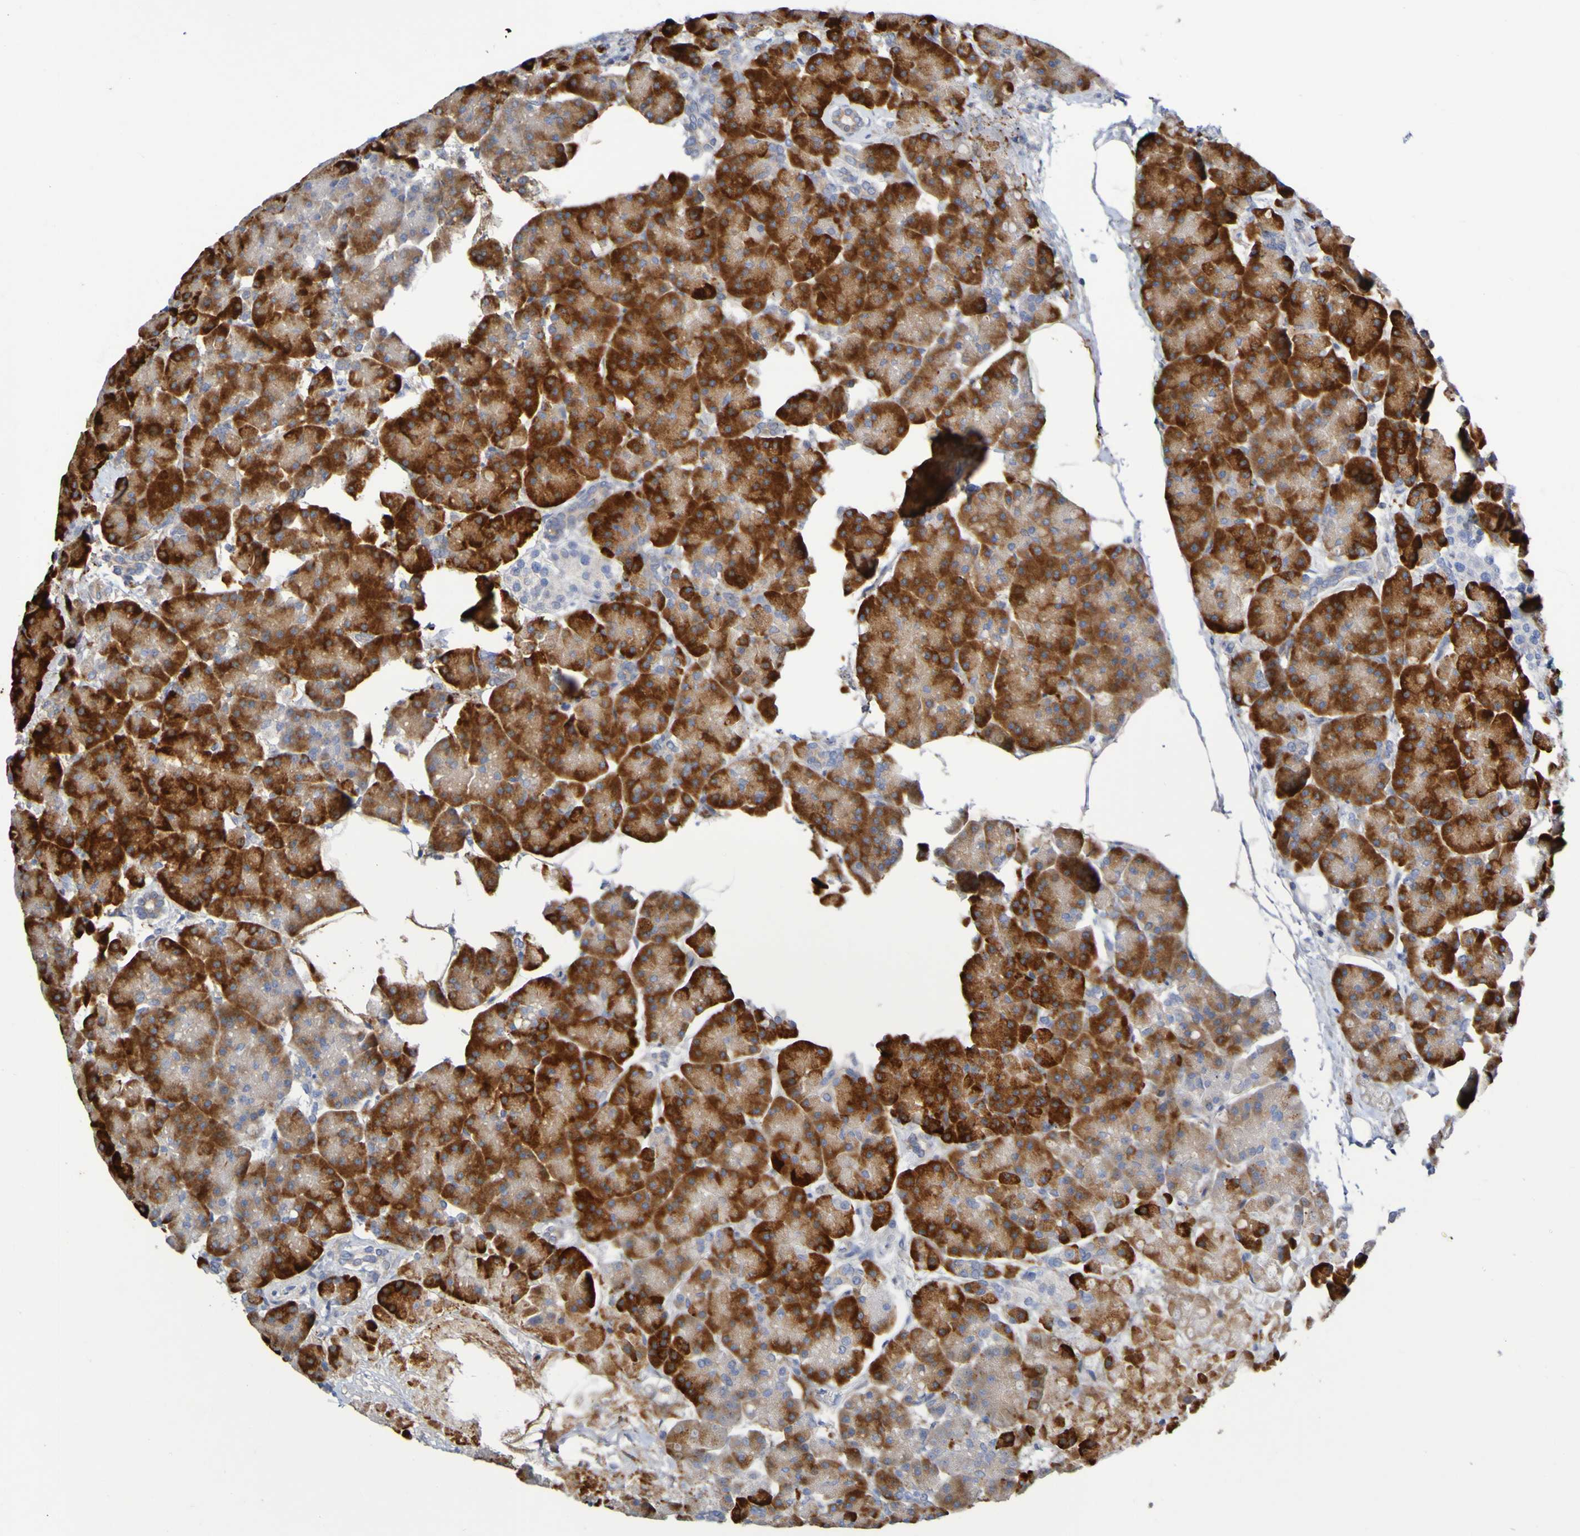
{"staining": {"intensity": "strong", "quantity": ">75%", "location": "cytoplasmic/membranous"}, "tissue": "pancreas", "cell_type": "Exocrine glandular cells", "image_type": "normal", "snomed": [{"axis": "morphology", "description": "Normal tissue, NOS"}, {"axis": "topography", "description": "Pancreas"}], "caption": "Approximately >75% of exocrine glandular cells in benign pancreas show strong cytoplasmic/membranous protein positivity as visualized by brown immunohistochemical staining.", "gene": "C11orf24", "patient": {"sex": "female", "age": 70}}